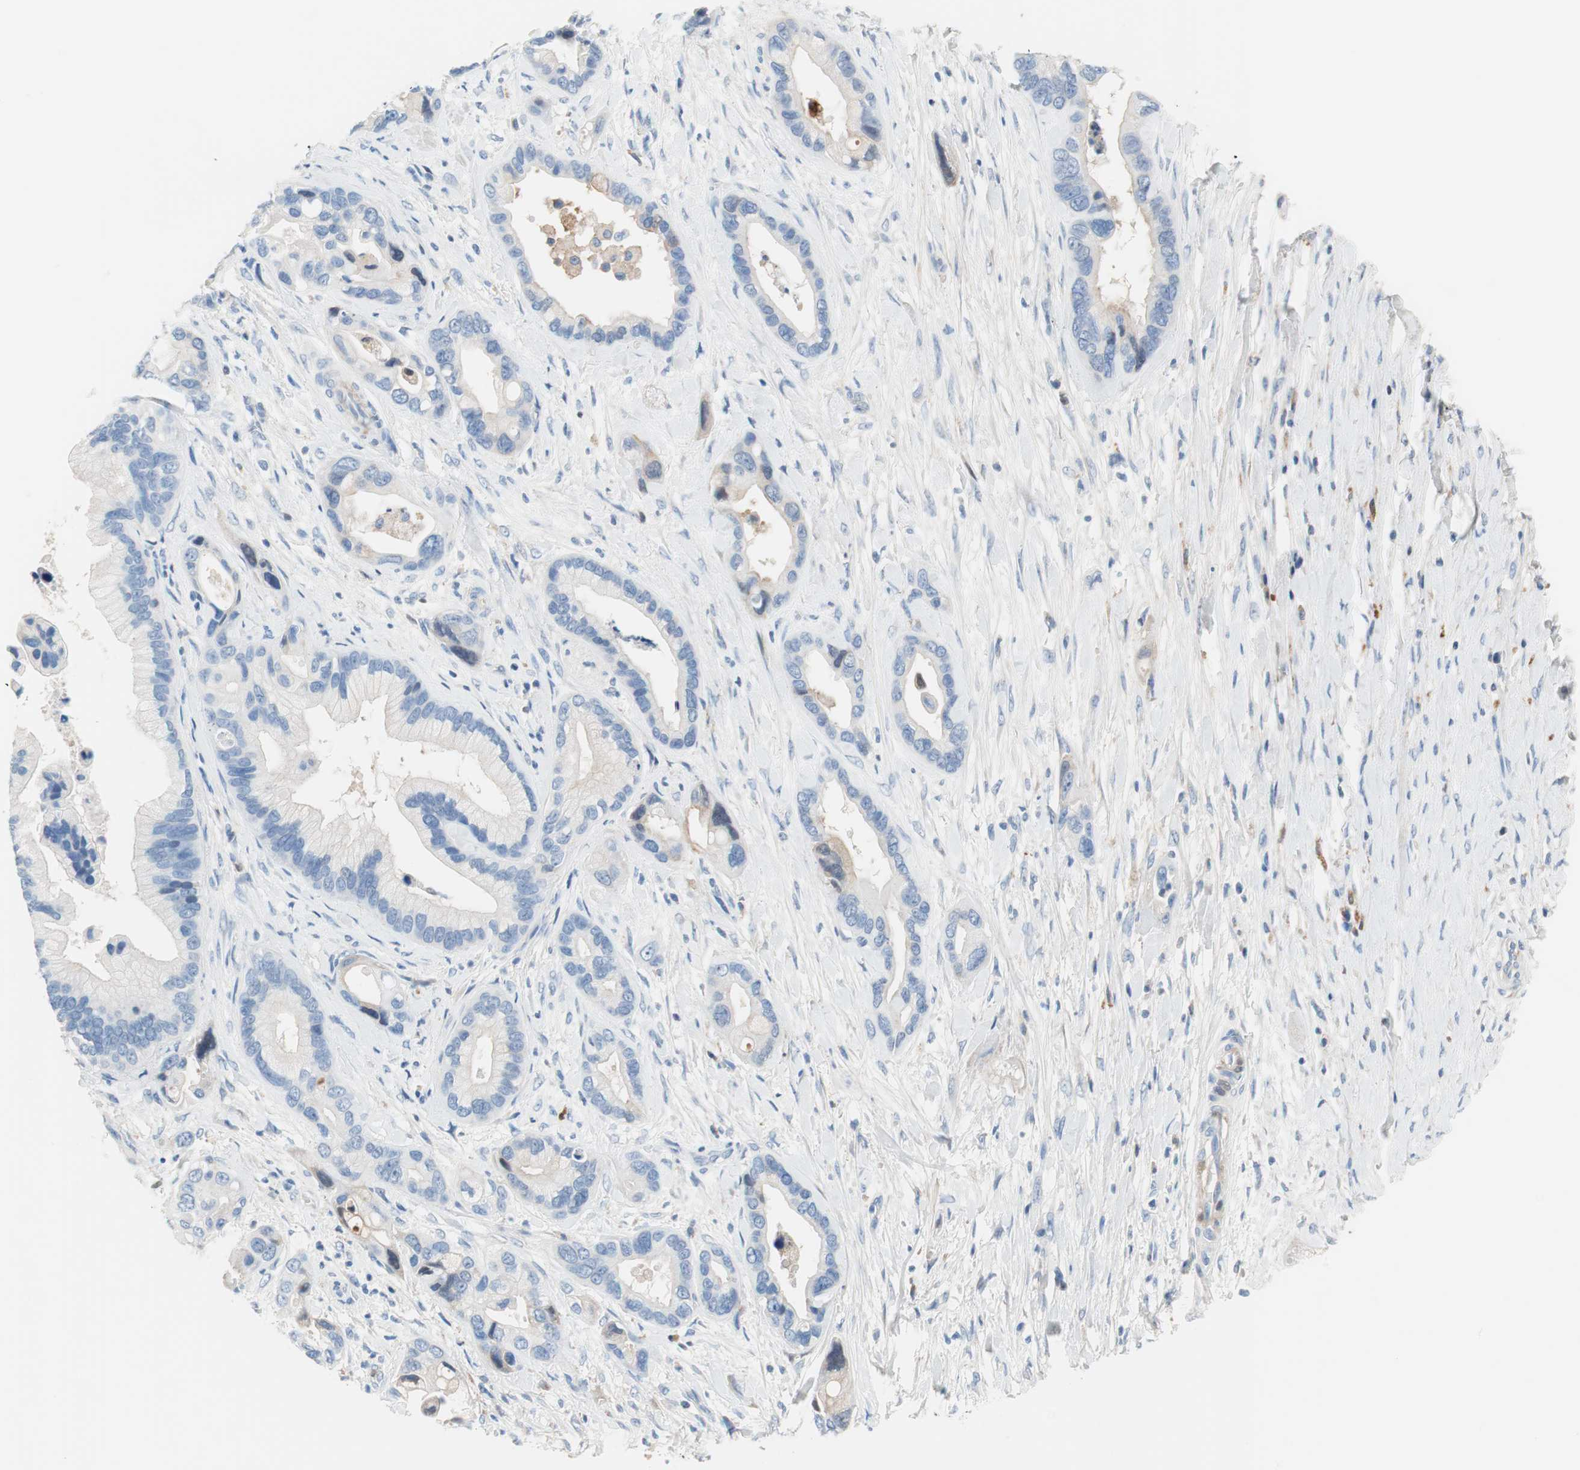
{"staining": {"intensity": "negative", "quantity": "none", "location": "none"}, "tissue": "pancreatic cancer", "cell_type": "Tumor cells", "image_type": "cancer", "snomed": [{"axis": "morphology", "description": "Adenocarcinoma, NOS"}, {"axis": "topography", "description": "Pancreas"}], "caption": "The micrograph exhibits no staining of tumor cells in adenocarcinoma (pancreatic).", "gene": "RBP4", "patient": {"sex": "female", "age": 77}}